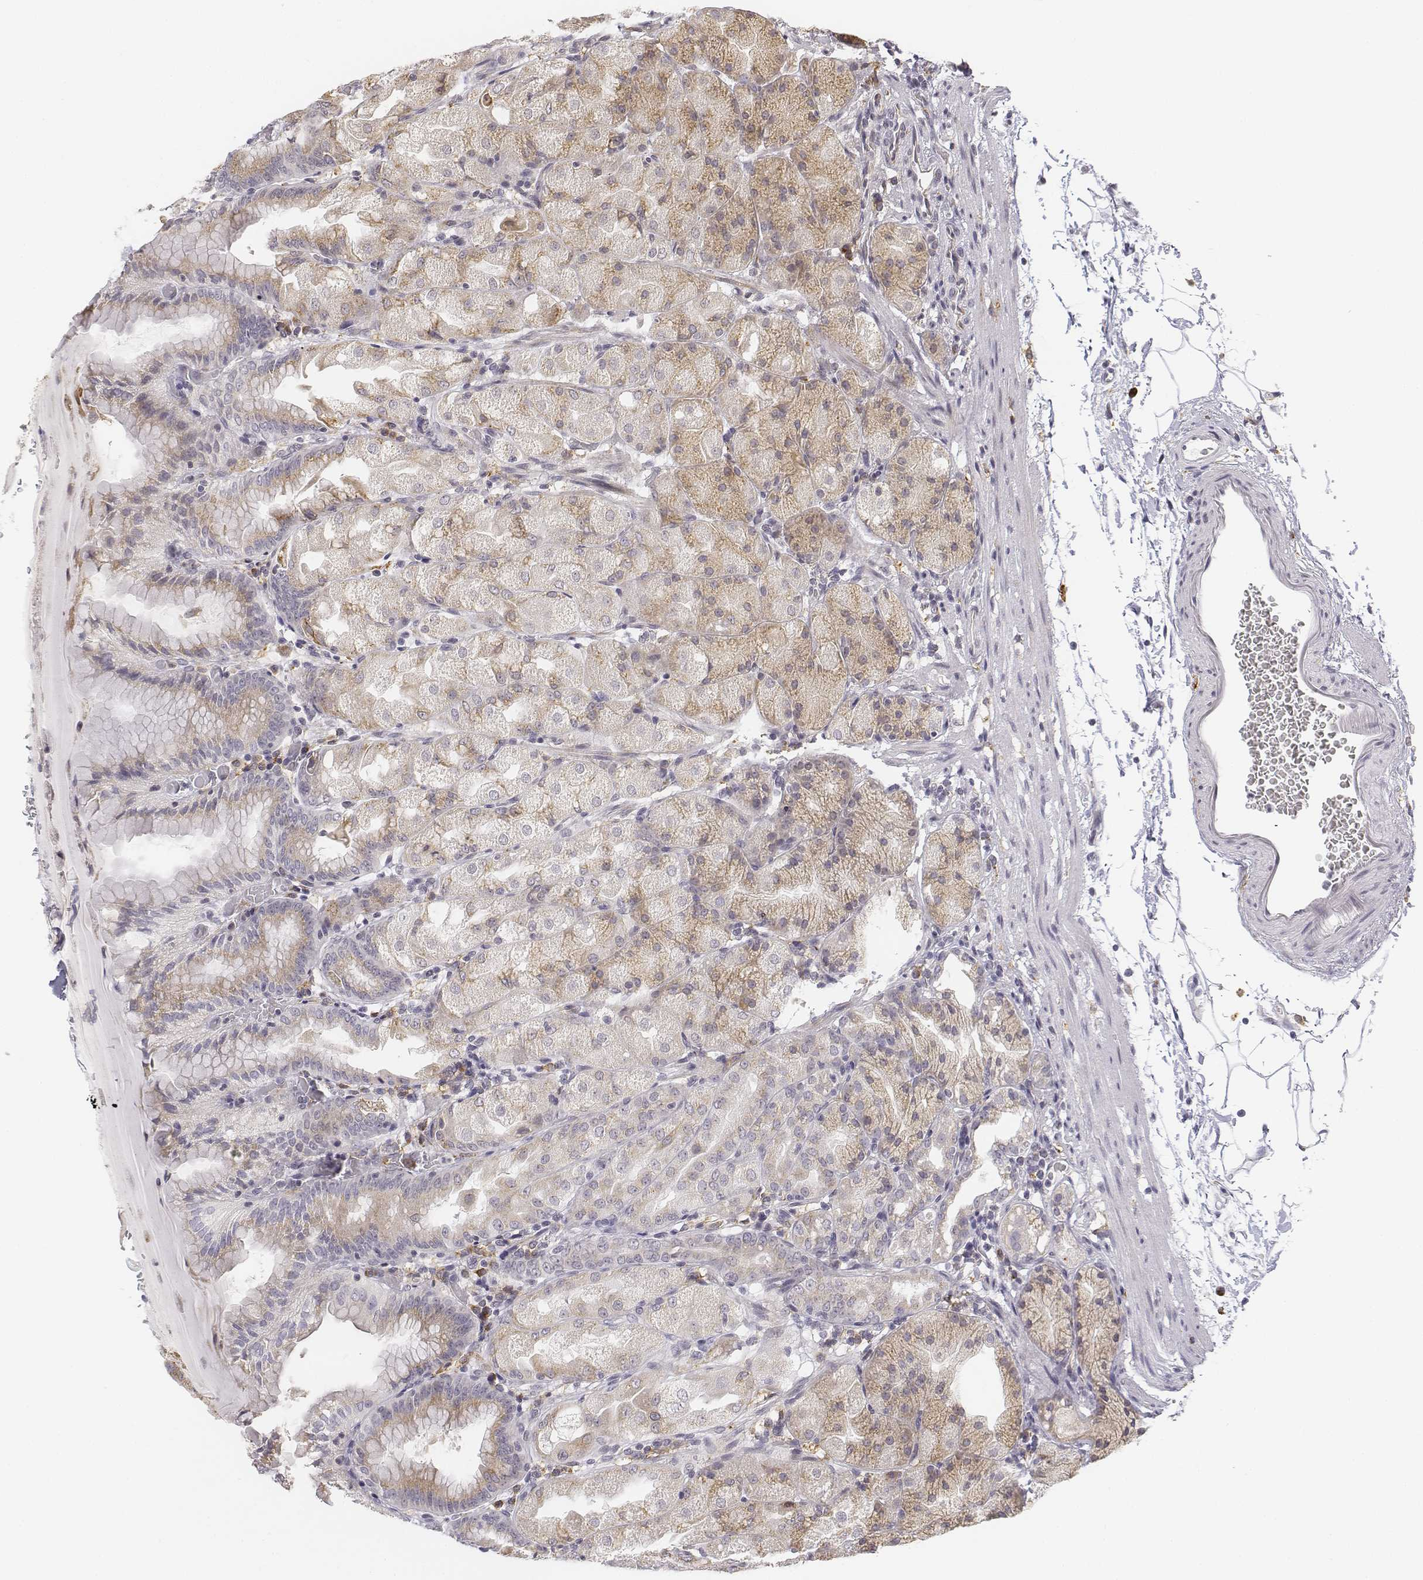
{"staining": {"intensity": "weak", "quantity": "25%-75%", "location": "cytoplasmic/membranous"}, "tissue": "stomach", "cell_type": "Glandular cells", "image_type": "normal", "snomed": [{"axis": "morphology", "description": "Normal tissue, NOS"}, {"axis": "topography", "description": "Stomach, upper"}, {"axis": "topography", "description": "Stomach"}, {"axis": "topography", "description": "Stomach, lower"}], "caption": "Stomach stained for a protein reveals weak cytoplasmic/membranous positivity in glandular cells. (DAB (3,3'-diaminobenzidine) IHC, brown staining for protein, blue staining for nuclei).", "gene": "CD14", "patient": {"sex": "male", "age": 62}}